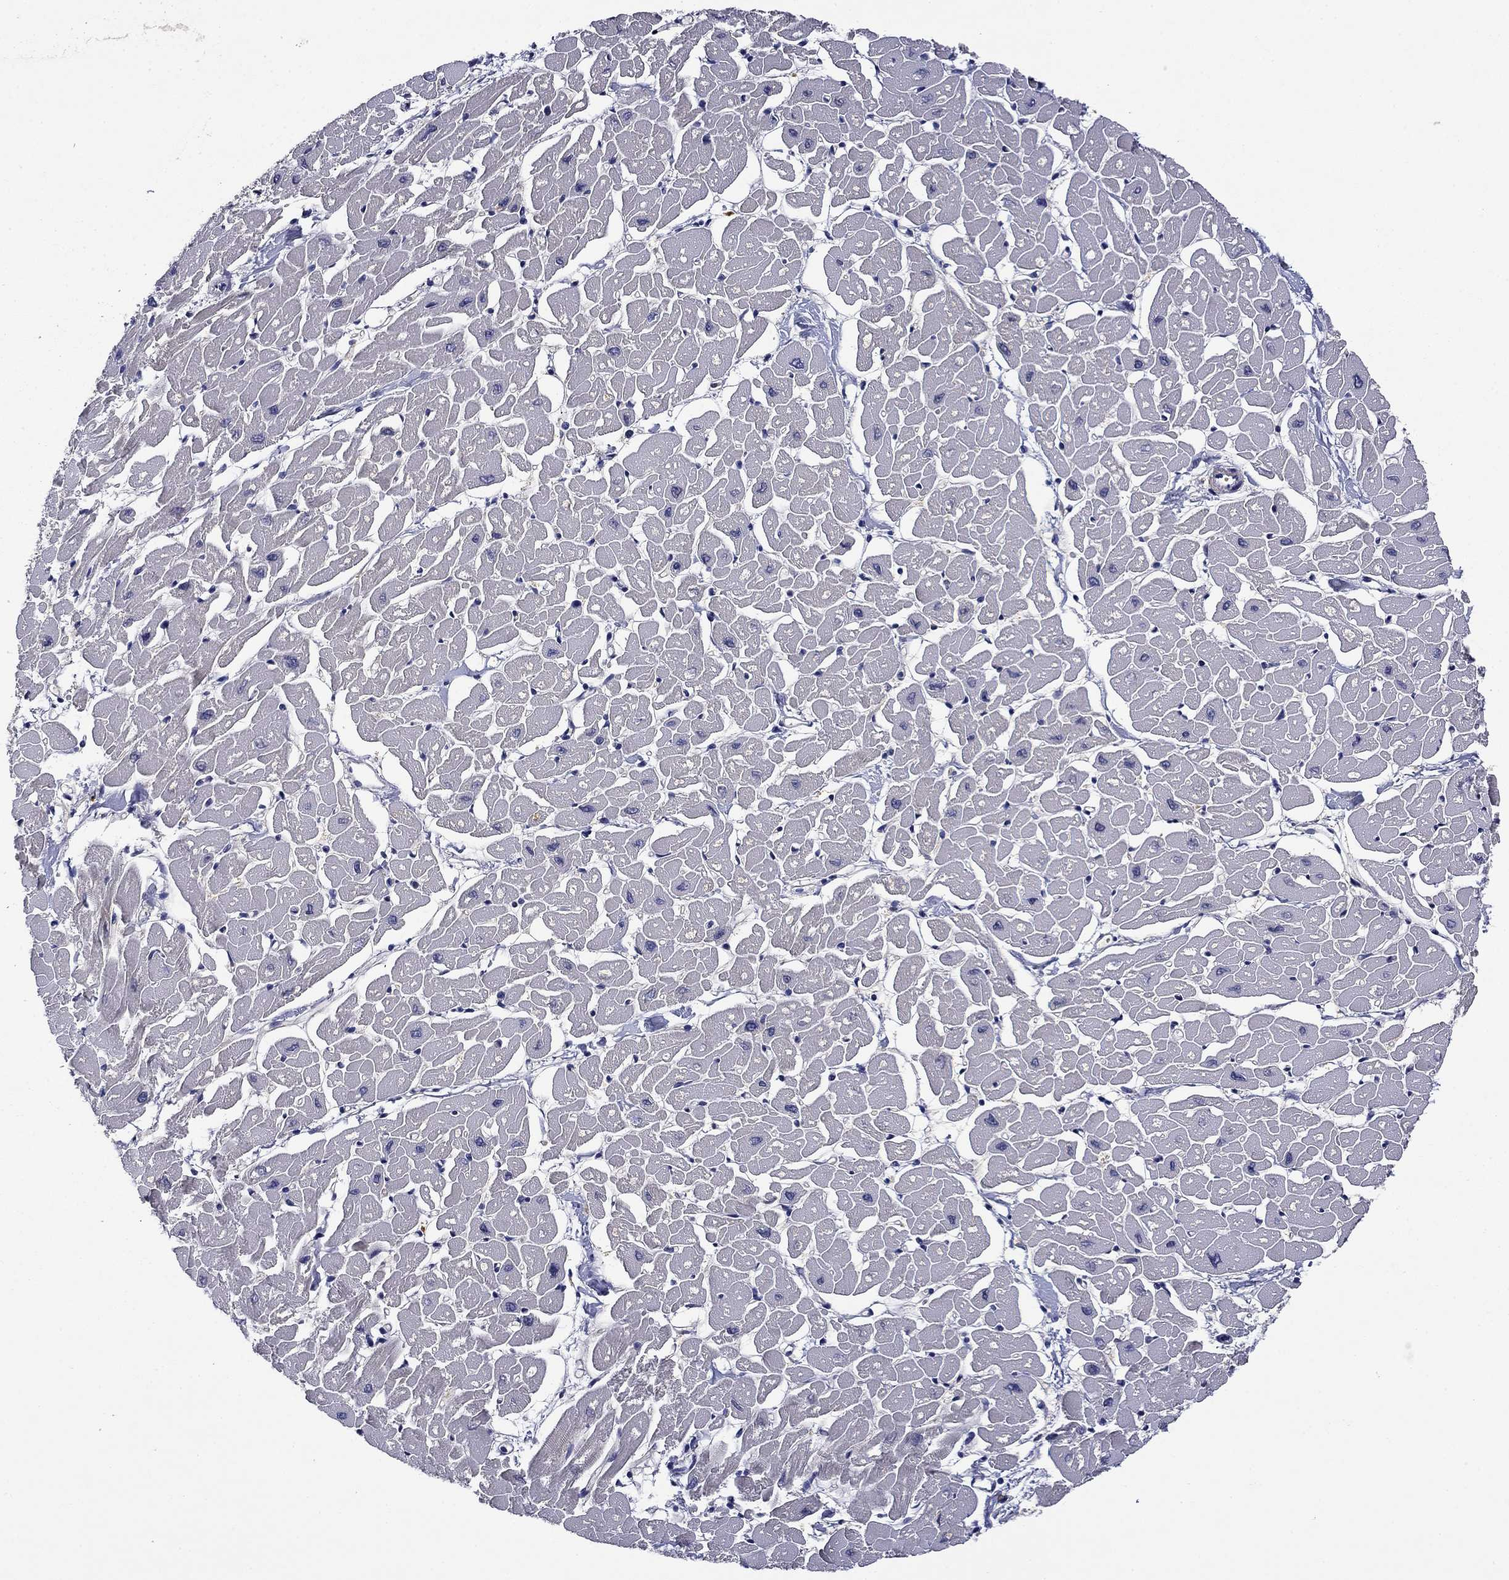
{"staining": {"intensity": "negative", "quantity": "none", "location": "none"}, "tissue": "heart muscle", "cell_type": "Cardiomyocytes", "image_type": "normal", "snomed": [{"axis": "morphology", "description": "Normal tissue, NOS"}, {"axis": "topography", "description": "Heart"}], "caption": "The histopathology image displays no staining of cardiomyocytes in normal heart muscle.", "gene": "DDTL", "patient": {"sex": "male", "age": 57}}